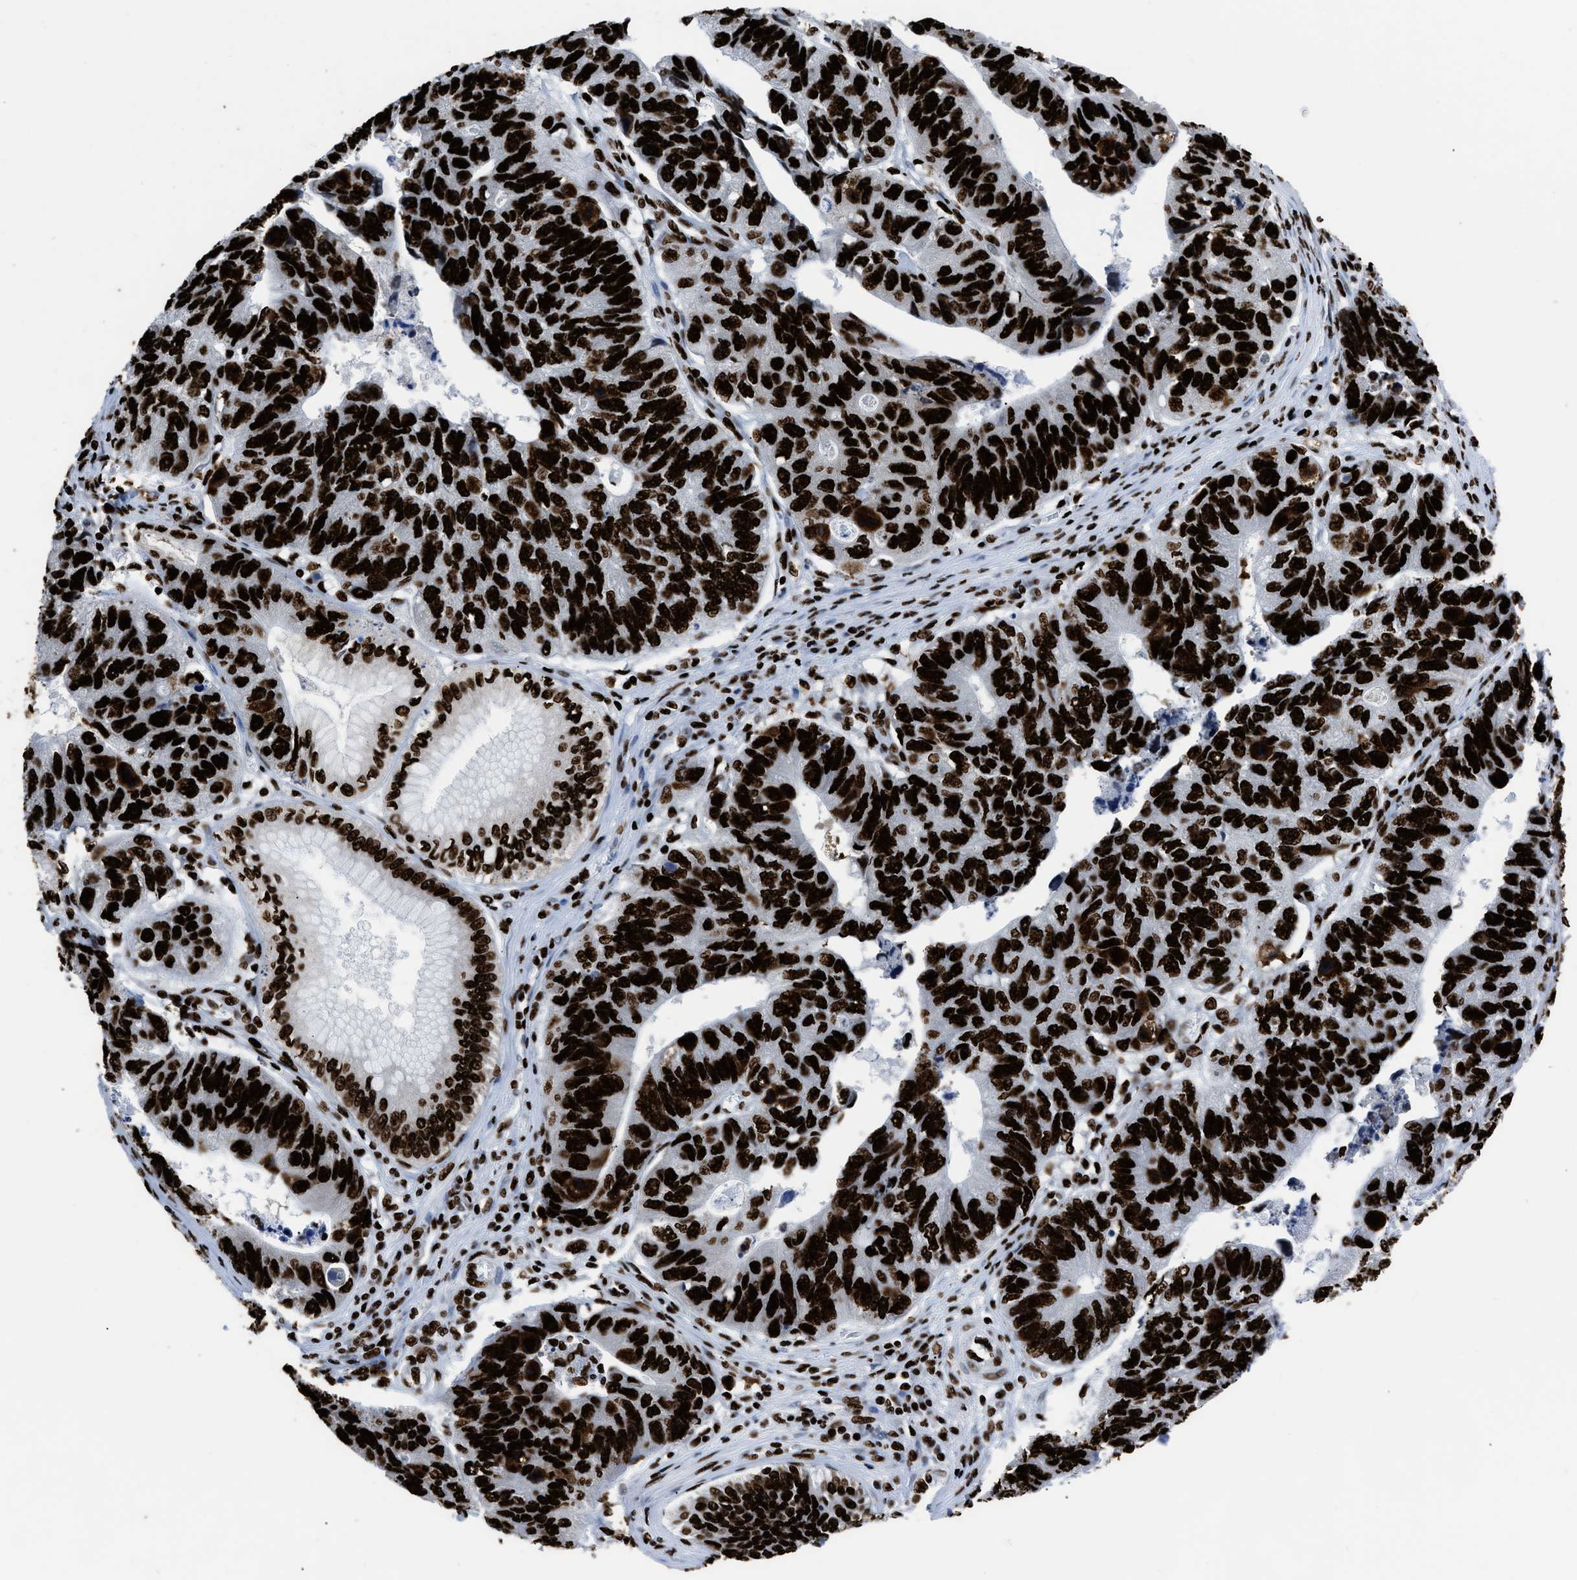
{"staining": {"intensity": "strong", "quantity": ">75%", "location": "nuclear"}, "tissue": "stomach cancer", "cell_type": "Tumor cells", "image_type": "cancer", "snomed": [{"axis": "morphology", "description": "Adenocarcinoma, NOS"}, {"axis": "topography", "description": "Stomach"}], "caption": "Immunohistochemical staining of adenocarcinoma (stomach) exhibits high levels of strong nuclear positivity in approximately >75% of tumor cells. (DAB IHC, brown staining for protein, blue staining for nuclei).", "gene": "HNRNPM", "patient": {"sex": "male", "age": 59}}